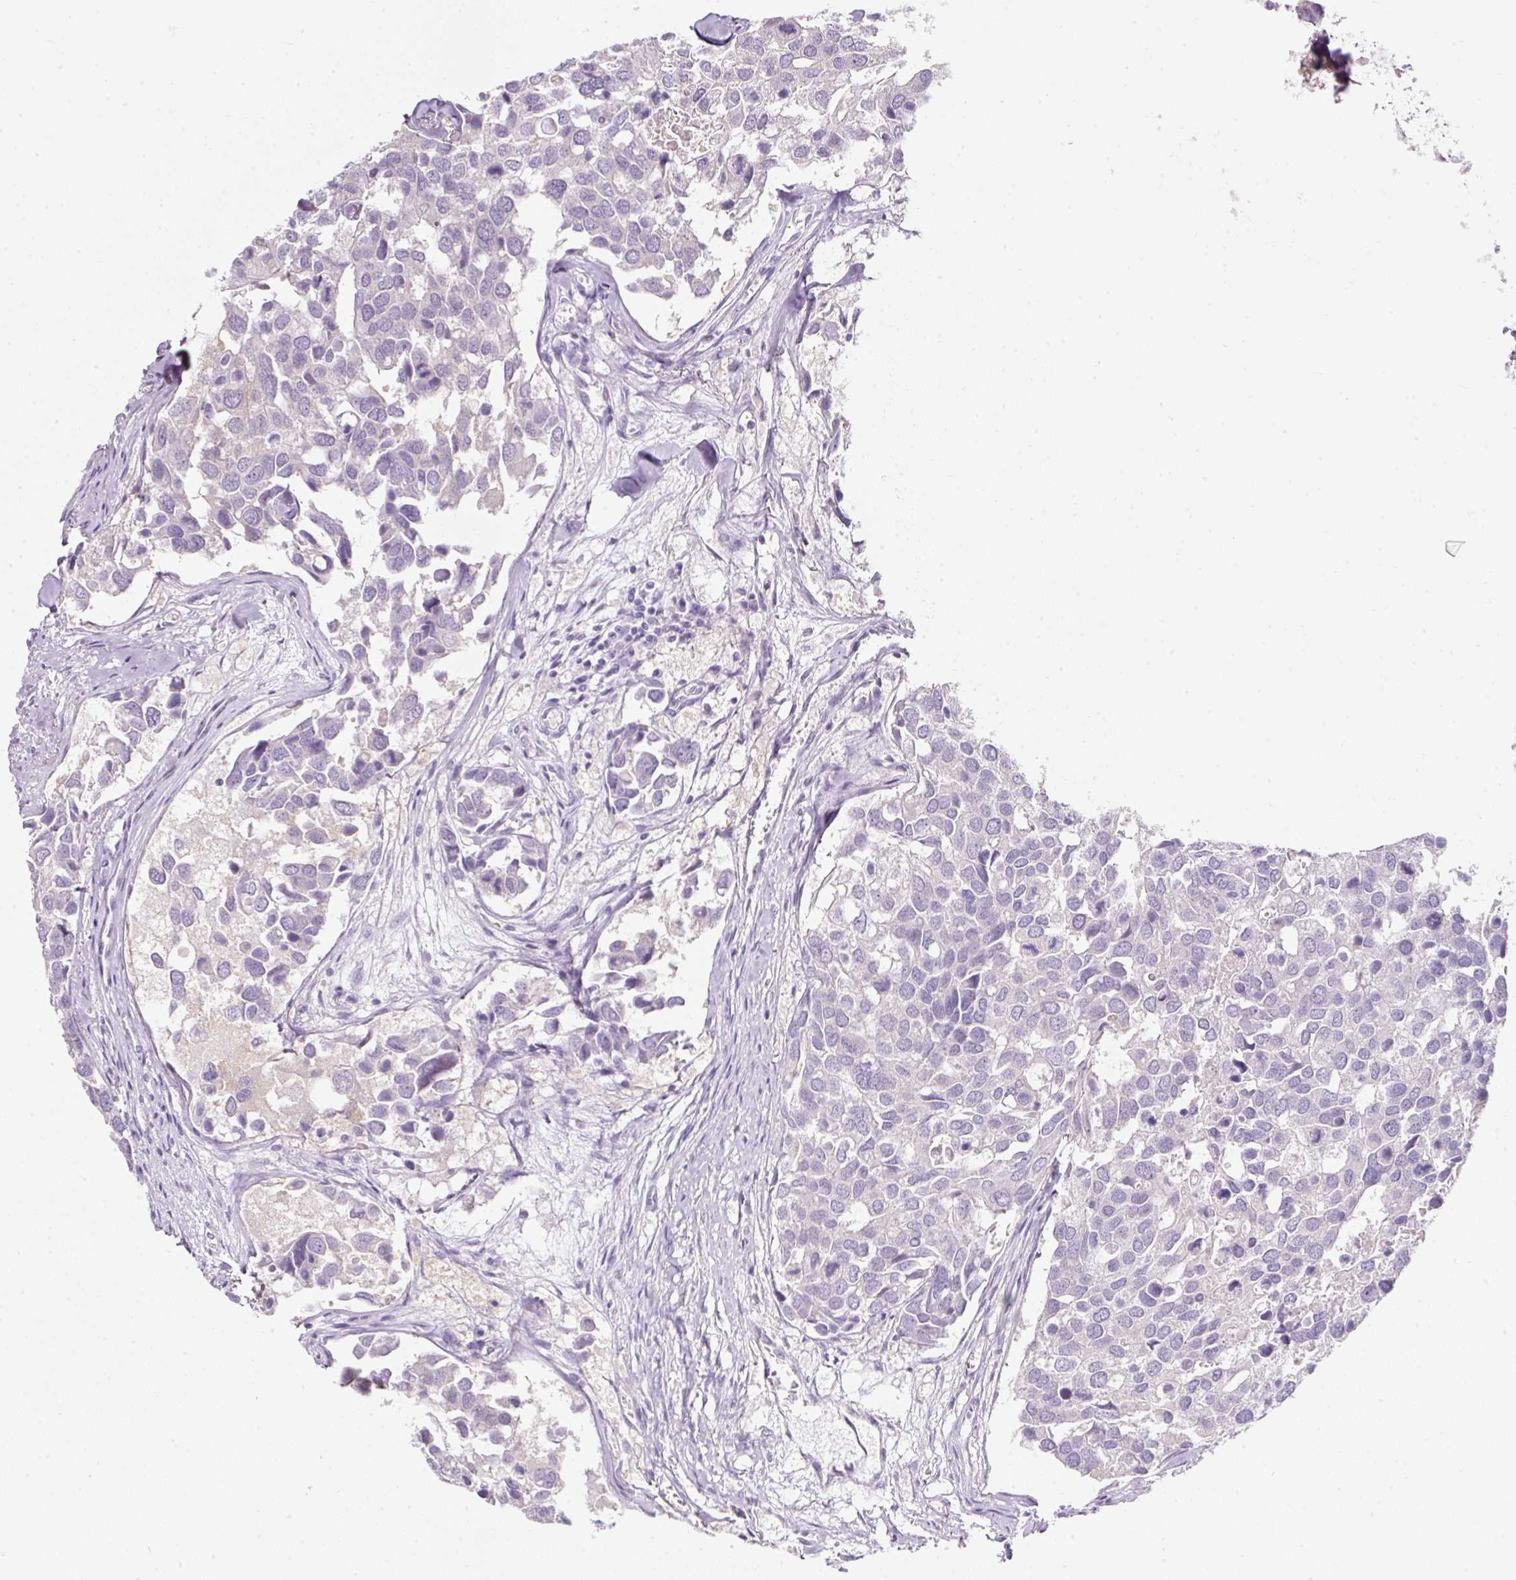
{"staining": {"intensity": "negative", "quantity": "none", "location": "none"}, "tissue": "breast cancer", "cell_type": "Tumor cells", "image_type": "cancer", "snomed": [{"axis": "morphology", "description": "Duct carcinoma"}, {"axis": "topography", "description": "Breast"}], "caption": "High magnification brightfield microscopy of invasive ductal carcinoma (breast) stained with DAB (3,3'-diaminobenzidine) (brown) and counterstained with hematoxylin (blue): tumor cells show no significant positivity.", "gene": "SLC2A2", "patient": {"sex": "female", "age": 83}}